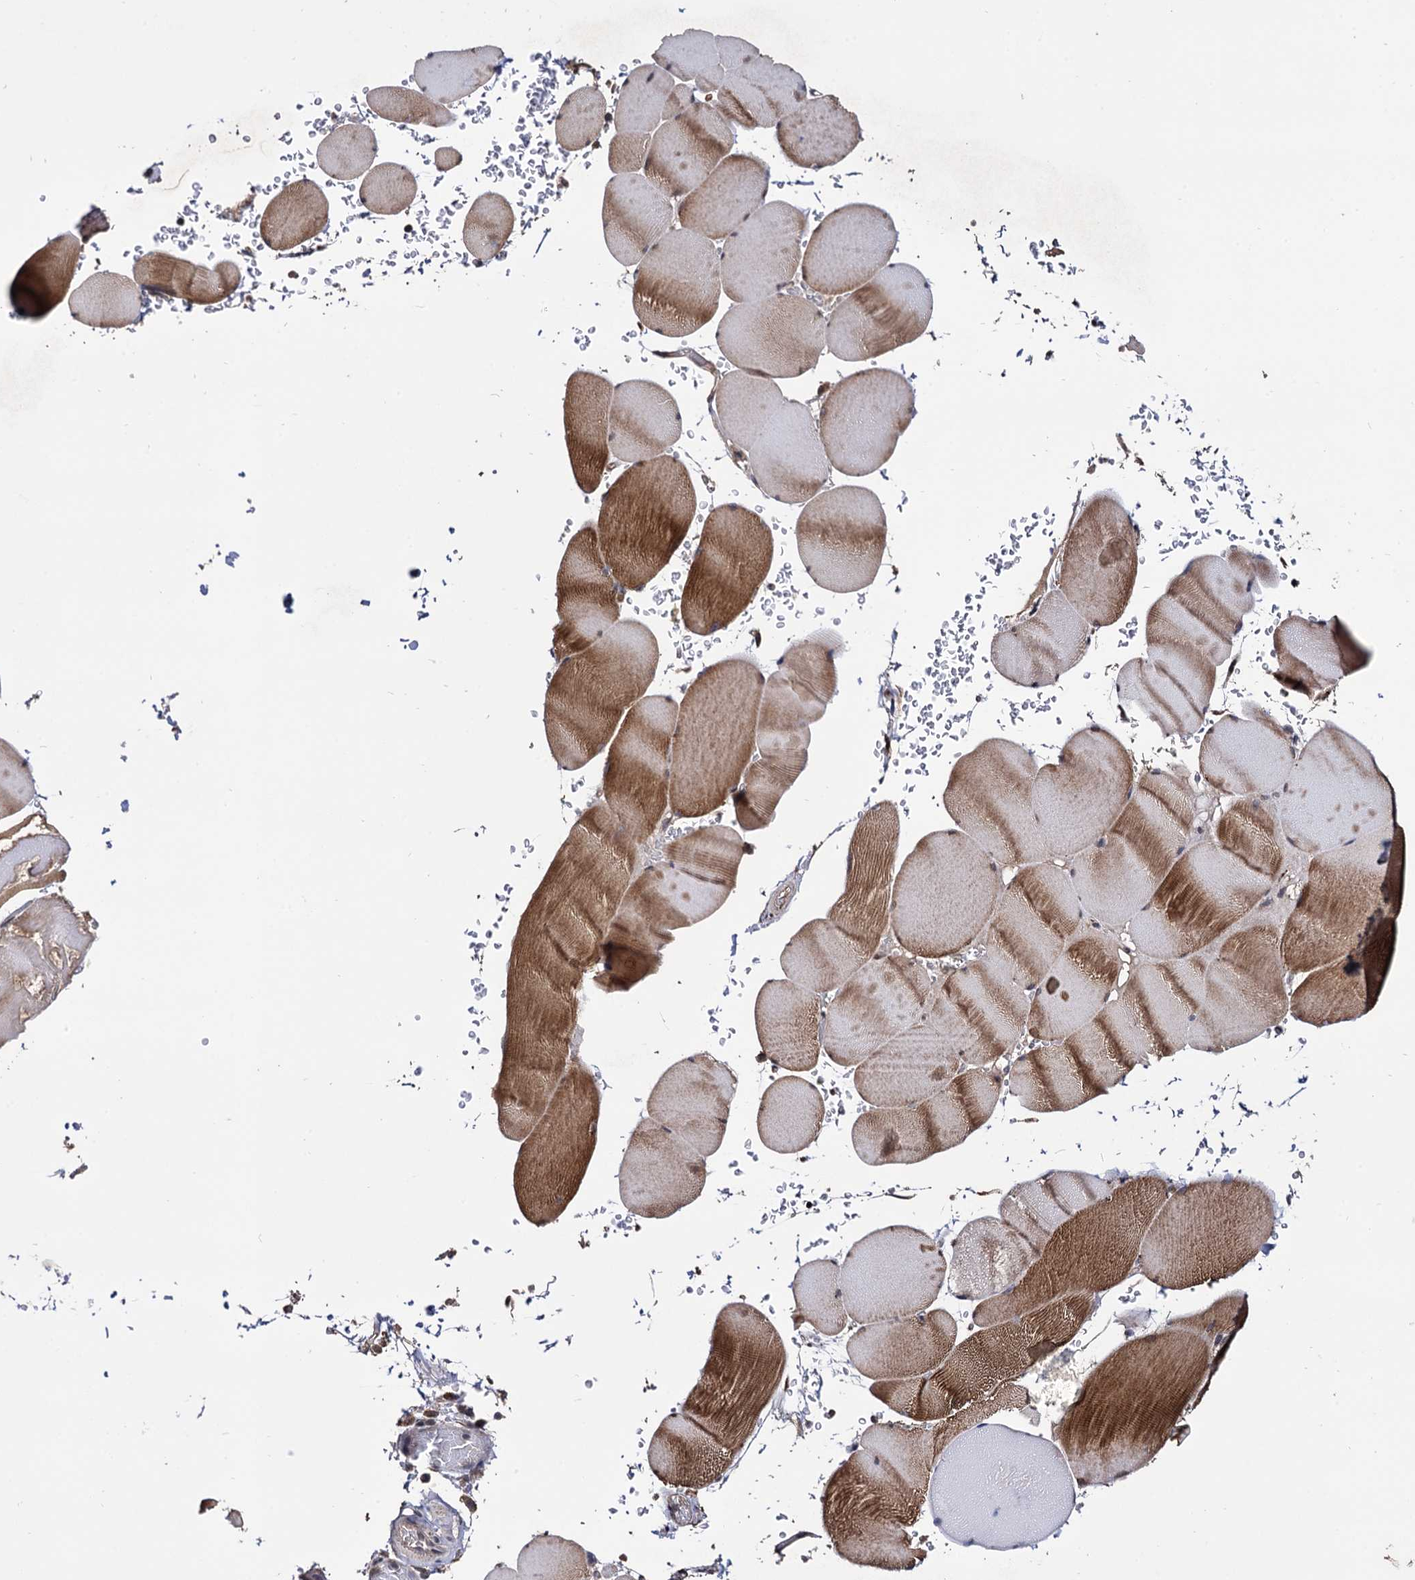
{"staining": {"intensity": "strong", "quantity": "25%-75%", "location": "cytoplasmic/membranous"}, "tissue": "skeletal muscle", "cell_type": "Myocytes", "image_type": "normal", "snomed": [{"axis": "morphology", "description": "Normal tissue, NOS"}, {"axis": "topography", "description": "Skeletal muscle"}, {"axis": "topography", "description": "Head-Neck"}], "caption": "Immunohistochemical staining of unremarkable skeletal muscle demonstrates high levels of strong cytoplasmic/membranous positivity in approximately 25%-75% of myocytes. The protein of interest is shown in brown color, while the nuclei are stained blue.", "gene": "MICAL2", "patient": {"sex": "male", "age": 66}}